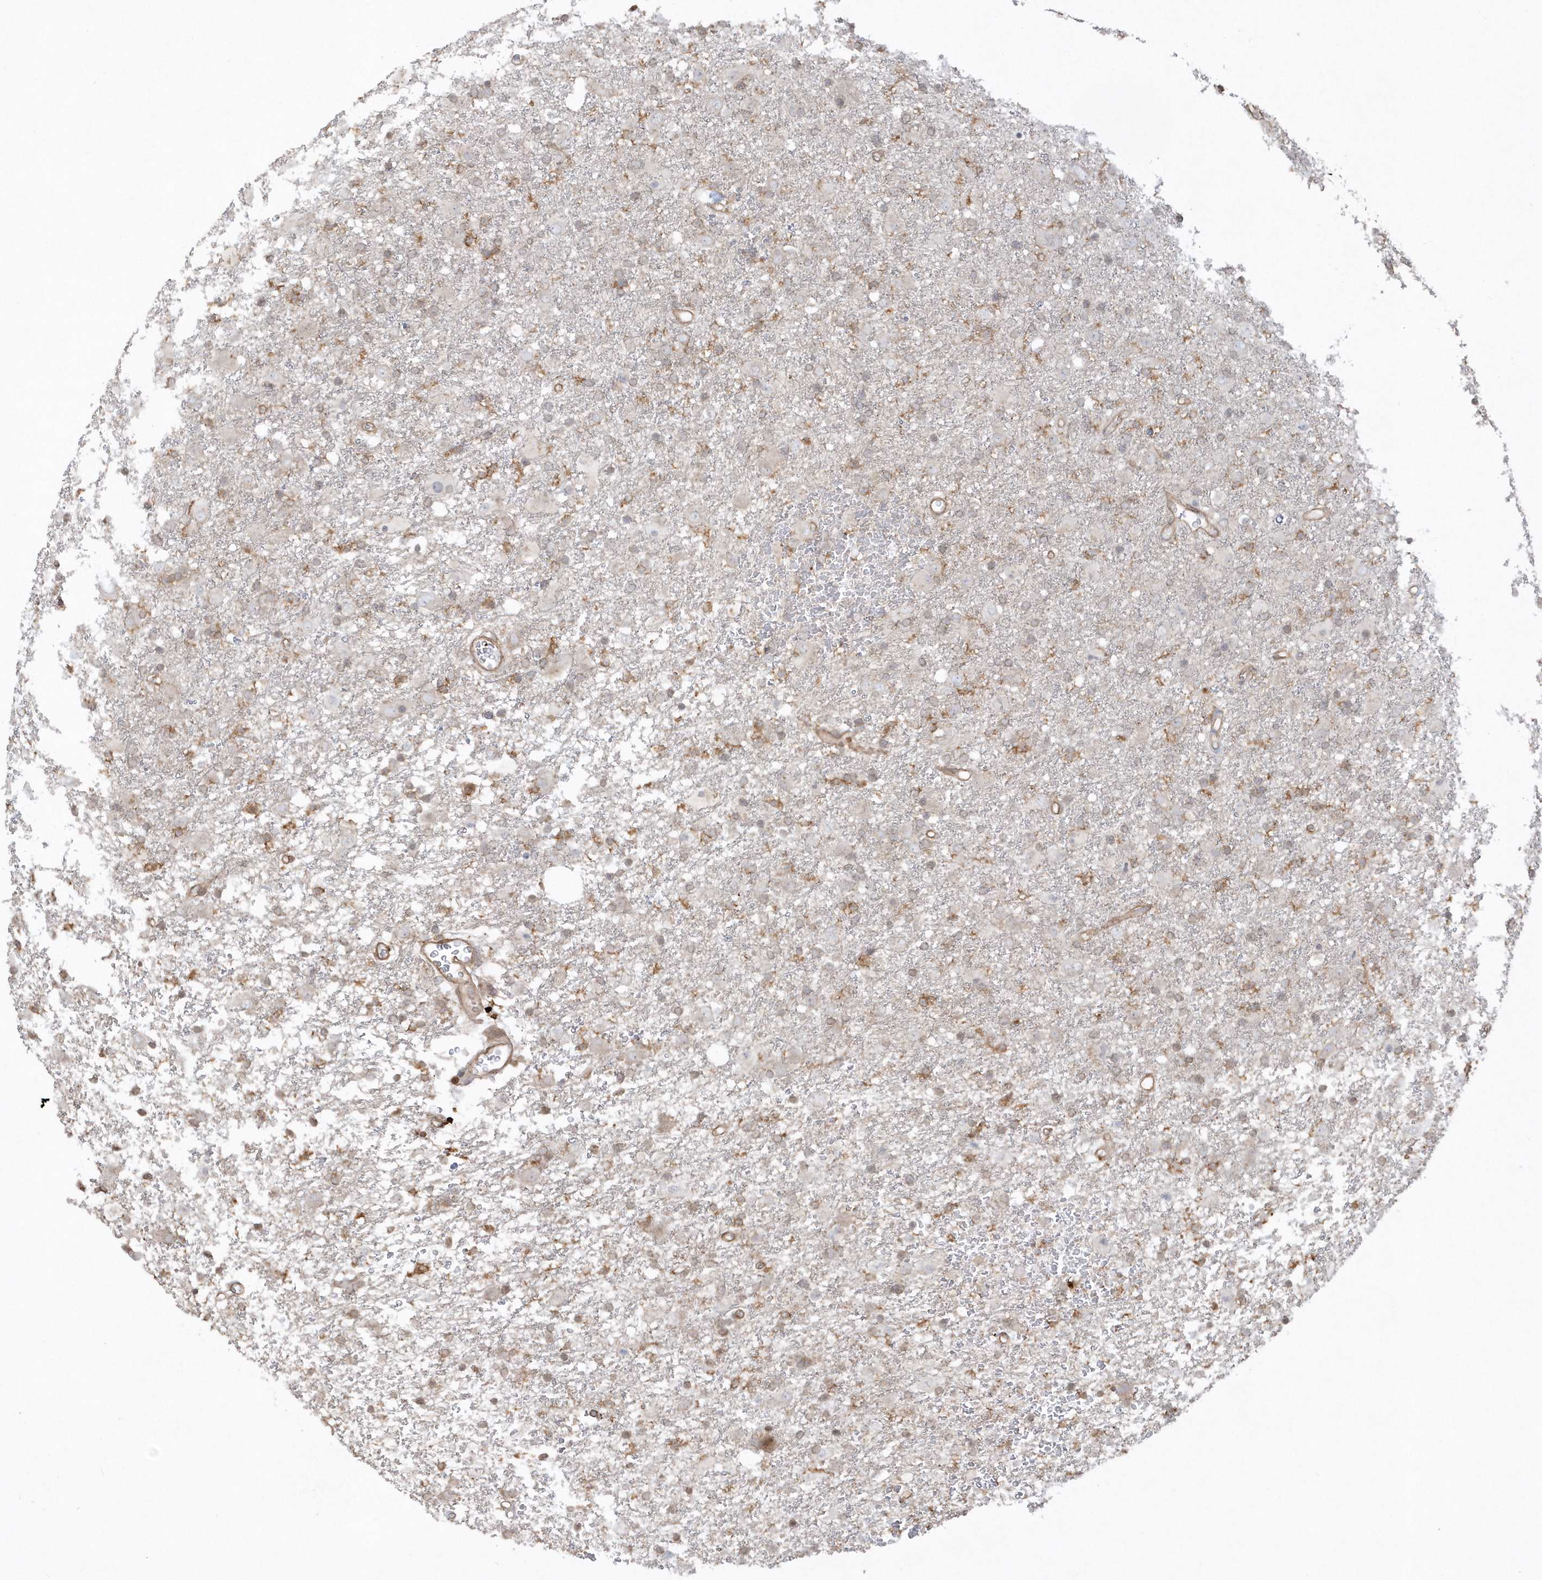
{"staining": {"intensity": "negative", "quantity": "none", "location": "none"}, "tissue": "glioma", "cell_type": "Tumor cells", "image_type": "cancer", "snomed": [{"axis": "morphology", "description": "Glioma, malignant, Low grade"}, {"axis": "topography", "description": "Brain"}], "caption": "Immunohistochemistry histopathology image of glioma stained for a protein (brown), which displays no positivity in tumor cells.", "gene": "BSN", "patient": {"sex": "male", "age": 65}}